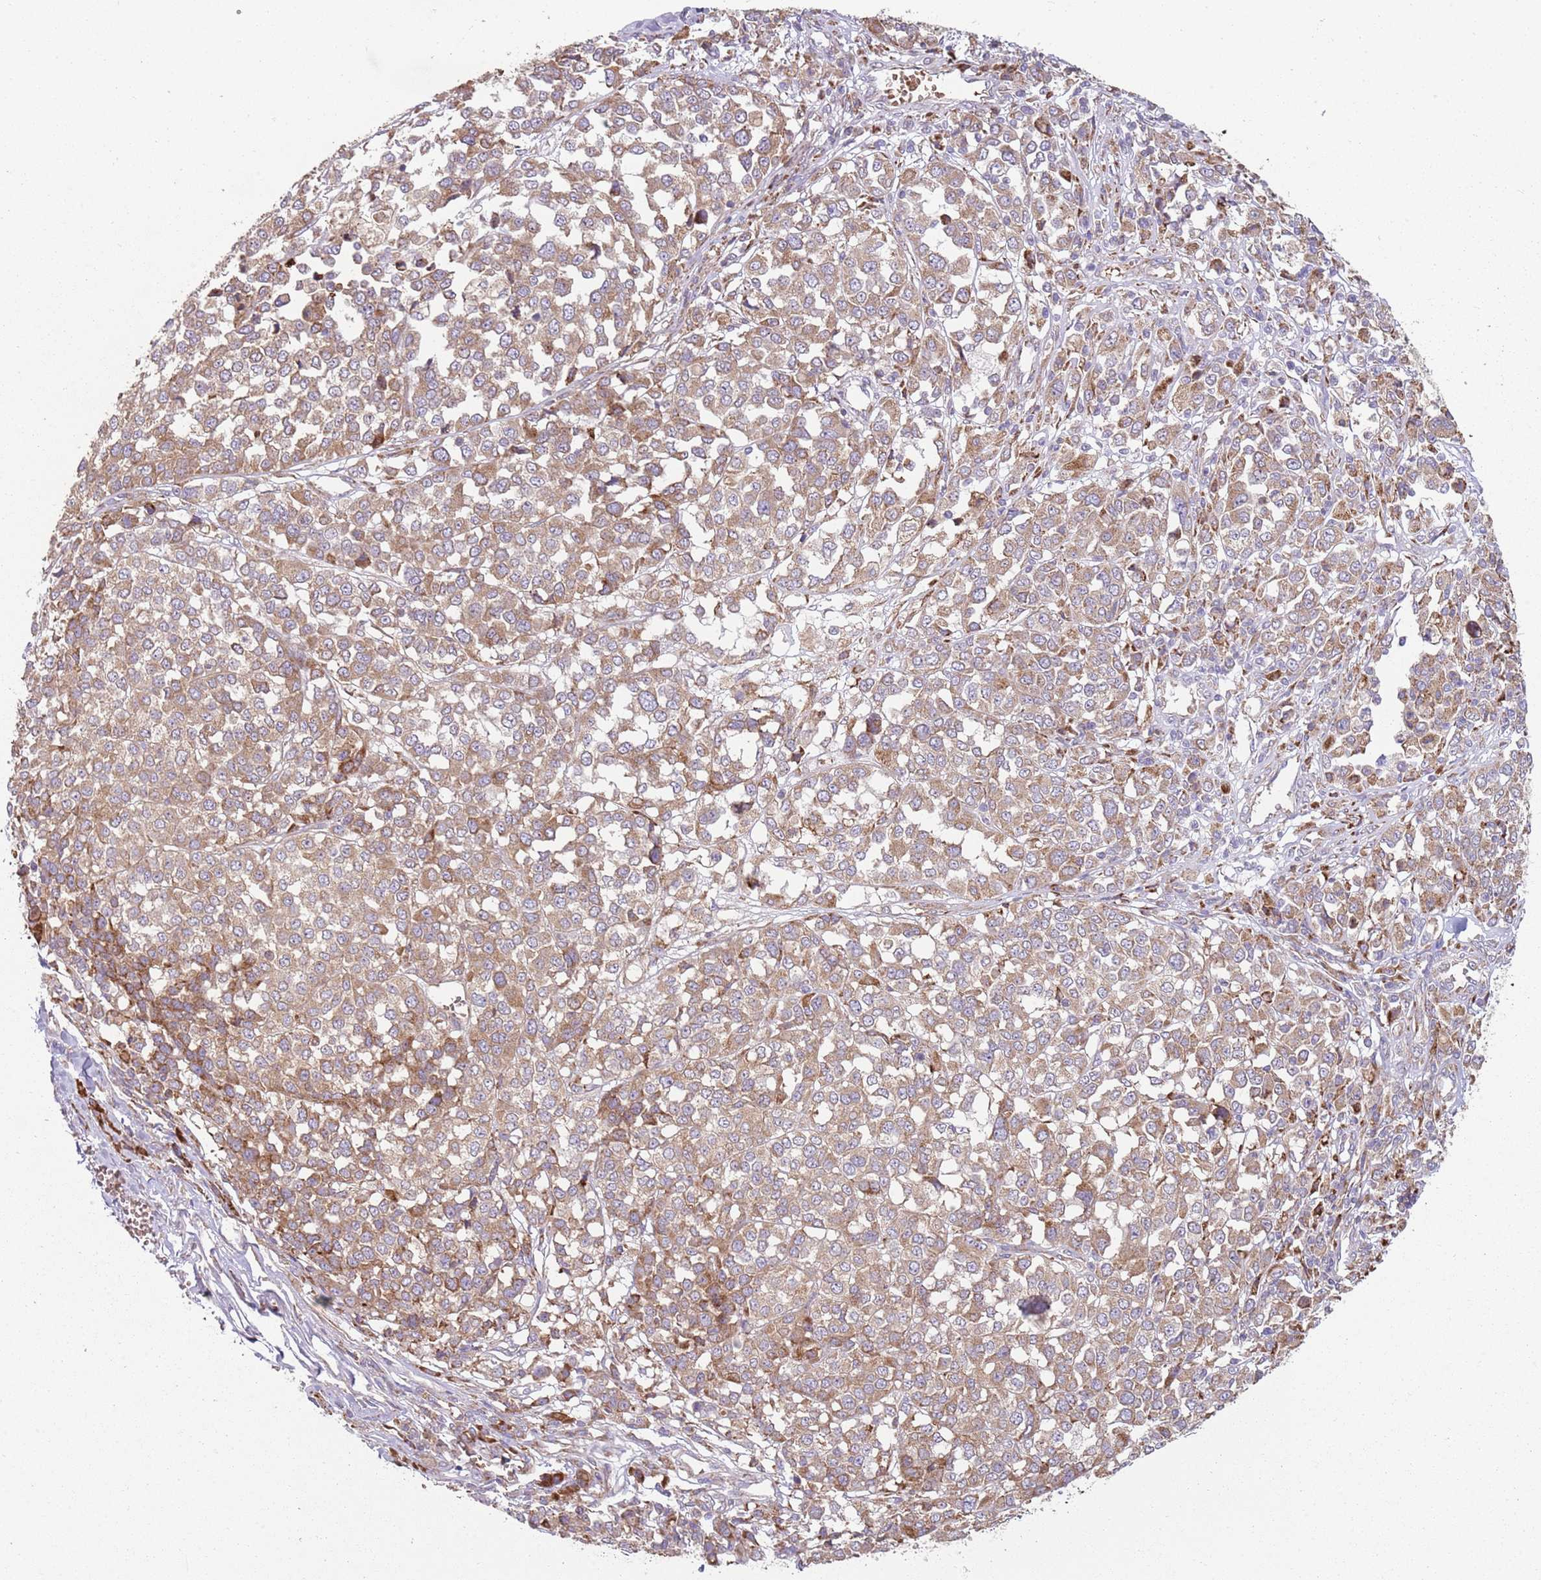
{"staining": {"intensity": "moderate", "quantity": ">75%", "location": "cytoplasmic/membranous"}, "tissue": "melanoma", "cell_type": "Tumor cells", "image_type": "cancer", "snomed": [{"axis": "morphology", "description": "Malignant melanoma, Metastatic site"}, {"axis": "topography", "description": "Lymph node"}], "caption": "Melanoma stained with a protein marker exhibits moderate staining in tumor cells.", "gene": "SPATA2", "patient": {"sex": "male", "age": 44}}